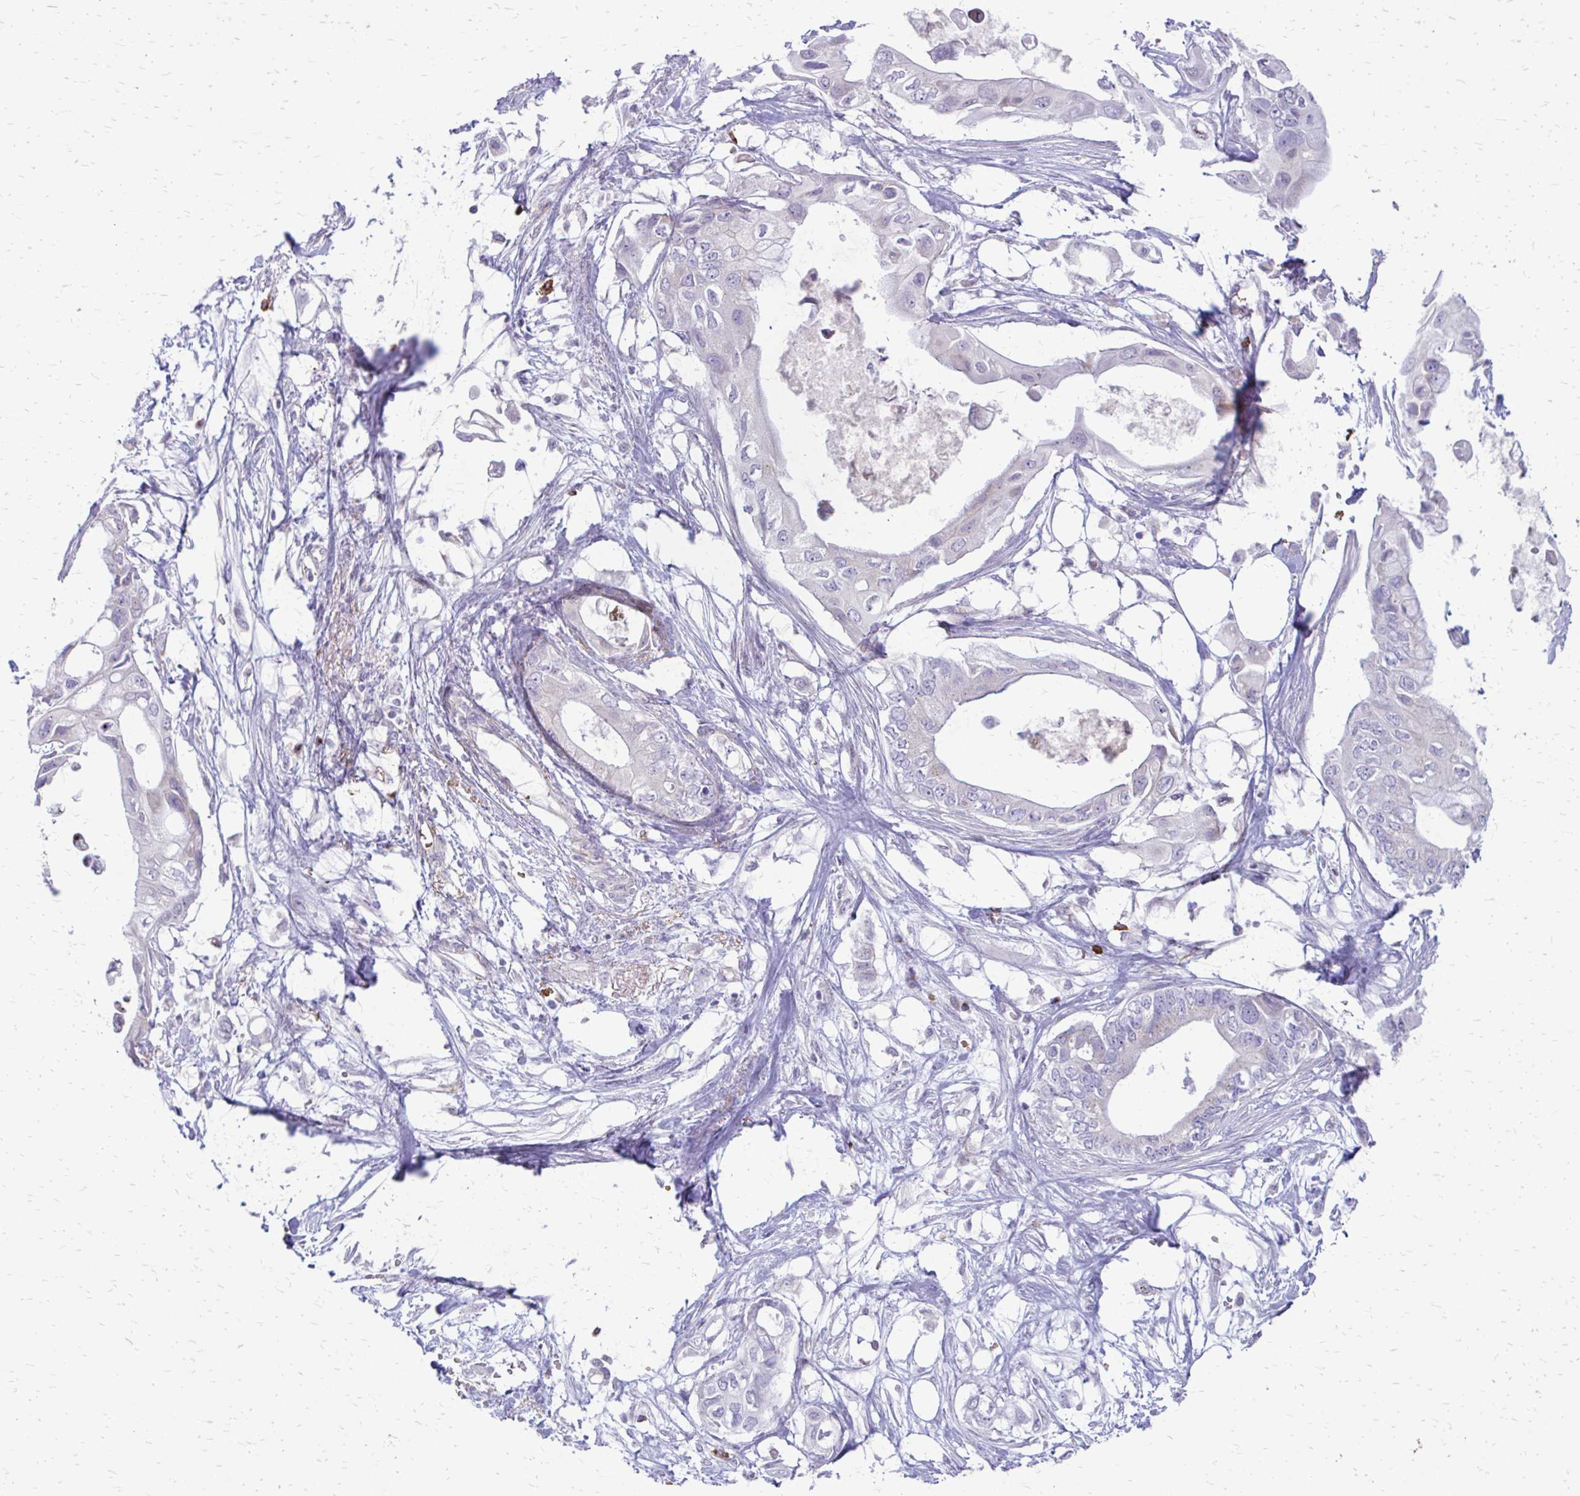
{"staining": {"intensity": "negative", "quantity": "none", "location": "none"}, "tissue": "pancreatic cancer", "cell_type": "Tumor cells", "image_type": "cancer", "snomed": [{"axis": "morphology", "description": "Adenocarcinoma, NOS"}, {"axis": "topography", "description": "Pancreas"}], "caption": "High power microscopy histopathology image of an immunohistochemistry photomicrograph of adenocarcinoma (pancreatic), revealing no significant staining in tumor cells.", "gene": "FUNDC2", "patient": {"sex": "female", "age": 63}}